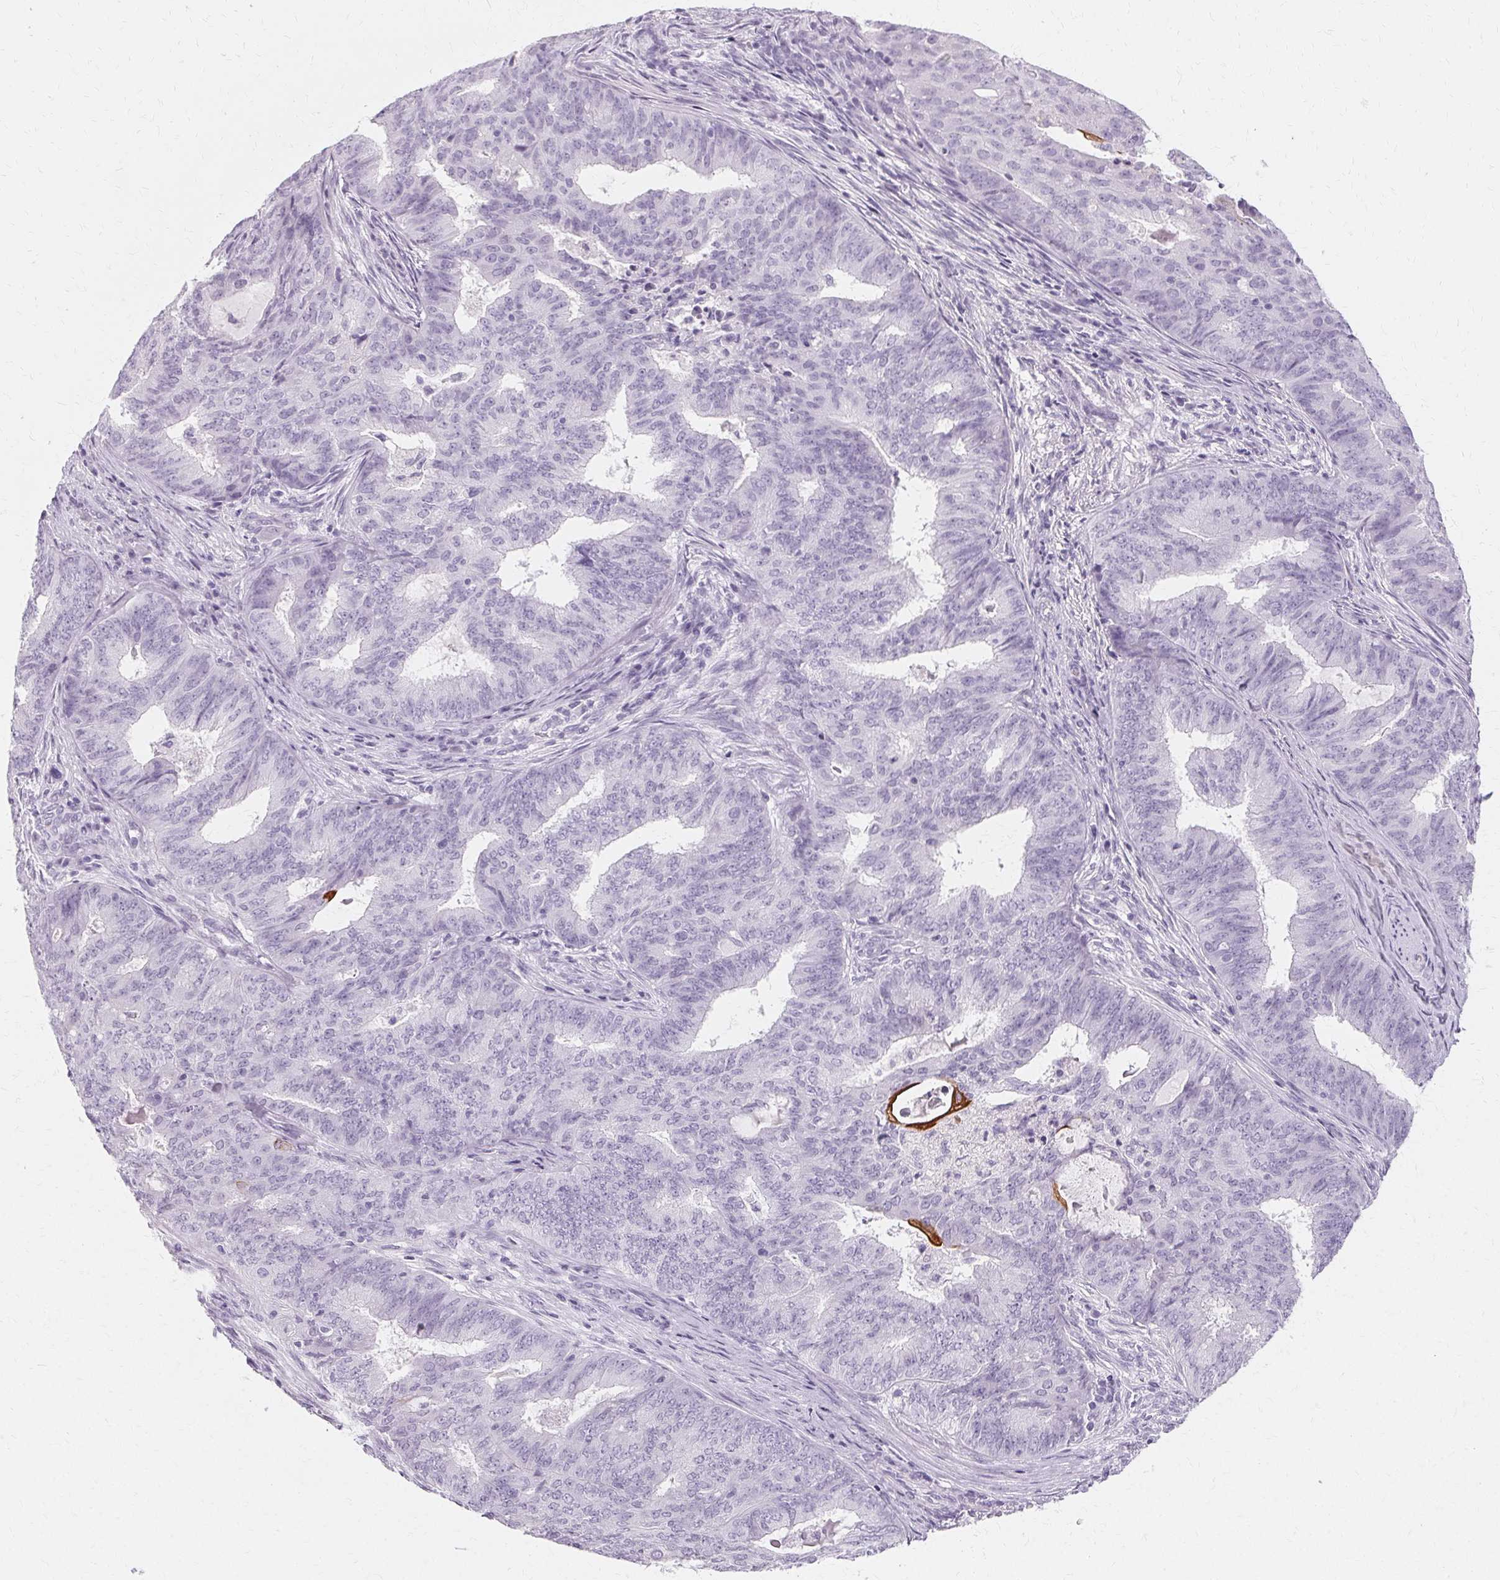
{"staining": {"intensity": "strong", "quantity": "<25%", "location": "cytoplasmic/membranous"}, "tissue": "endometrial cancer", "cell_type": "Tumor cells", "image_type": "cancer", "snomed": [{"axis": "morphology", "description": "Adenocarcinoma, NOS"}, {"axis": "topography", "description": "Endometrium"}], "caption": "A photomicrograph showing strong cytoplasmic/membranous positivity in approximately <25% of tumor cells in endometrial cancer (adenocarcinoma), as visualized by brown immunohistochemical staining.", "gene": "KRT6C", "patient": {"sex": "female", "age": 62}}